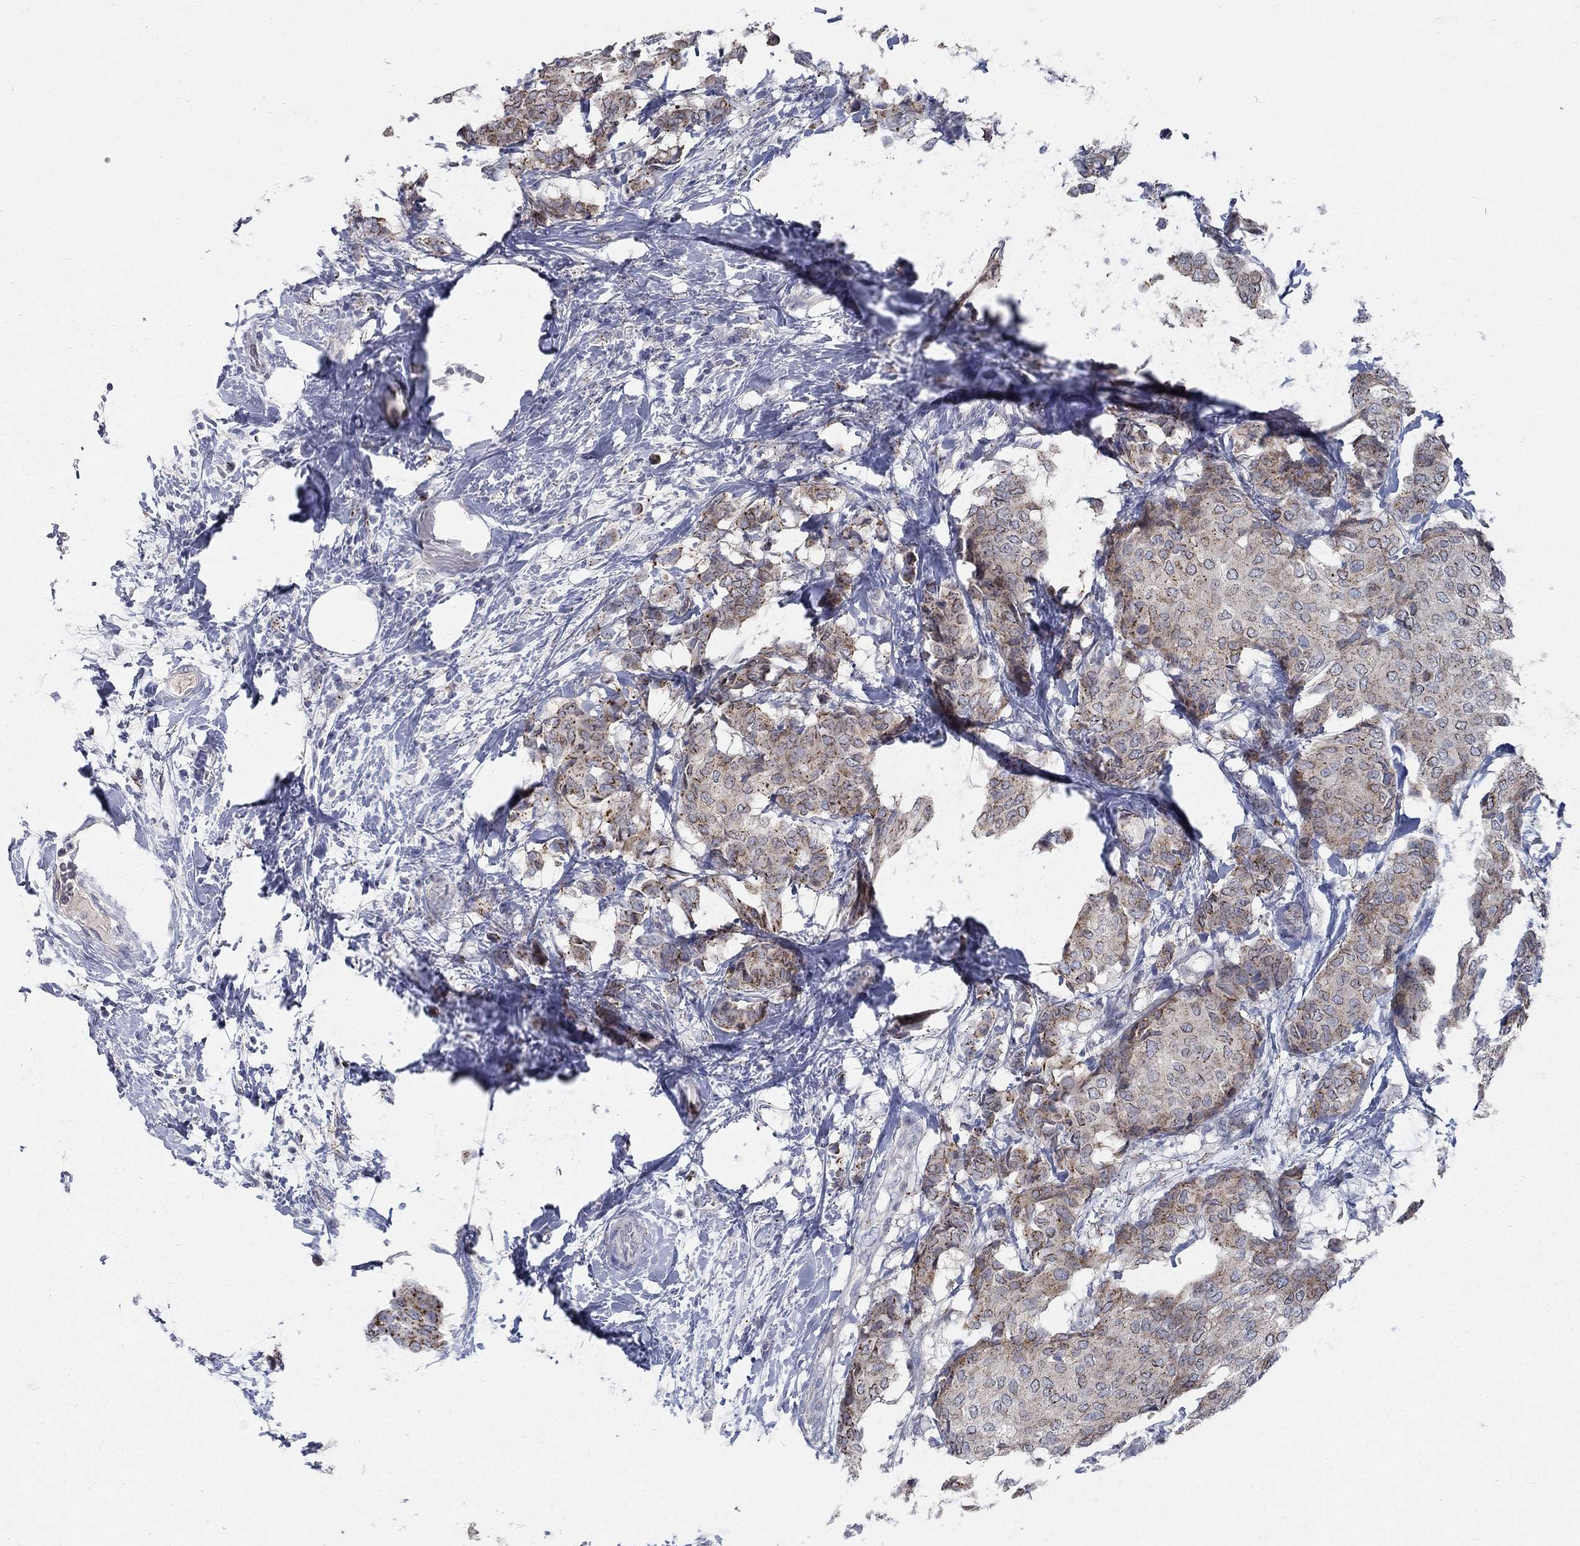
{"staining": {"intensity": "strong", "quantity": "25%-75%", "location": "cytoplasmic/membranous"}, "tissue": "breast cancer", "cell_type": "Tumor cells", "image_type": "cancer", "snomed": [{"axis": "morphology", "description": "Duct carcinoma"}, {"axis": "topography", "description": "Breast"}], "caption": "Approximately 25%-75% of tumor cells in human breast intraductal carcinoma reveal strong cytoplasmic/membranous protein staining as visualized by brown immunohistochemical staining.", "gene": "PANK3", "patient": {"sex": "female", "age": 75}}